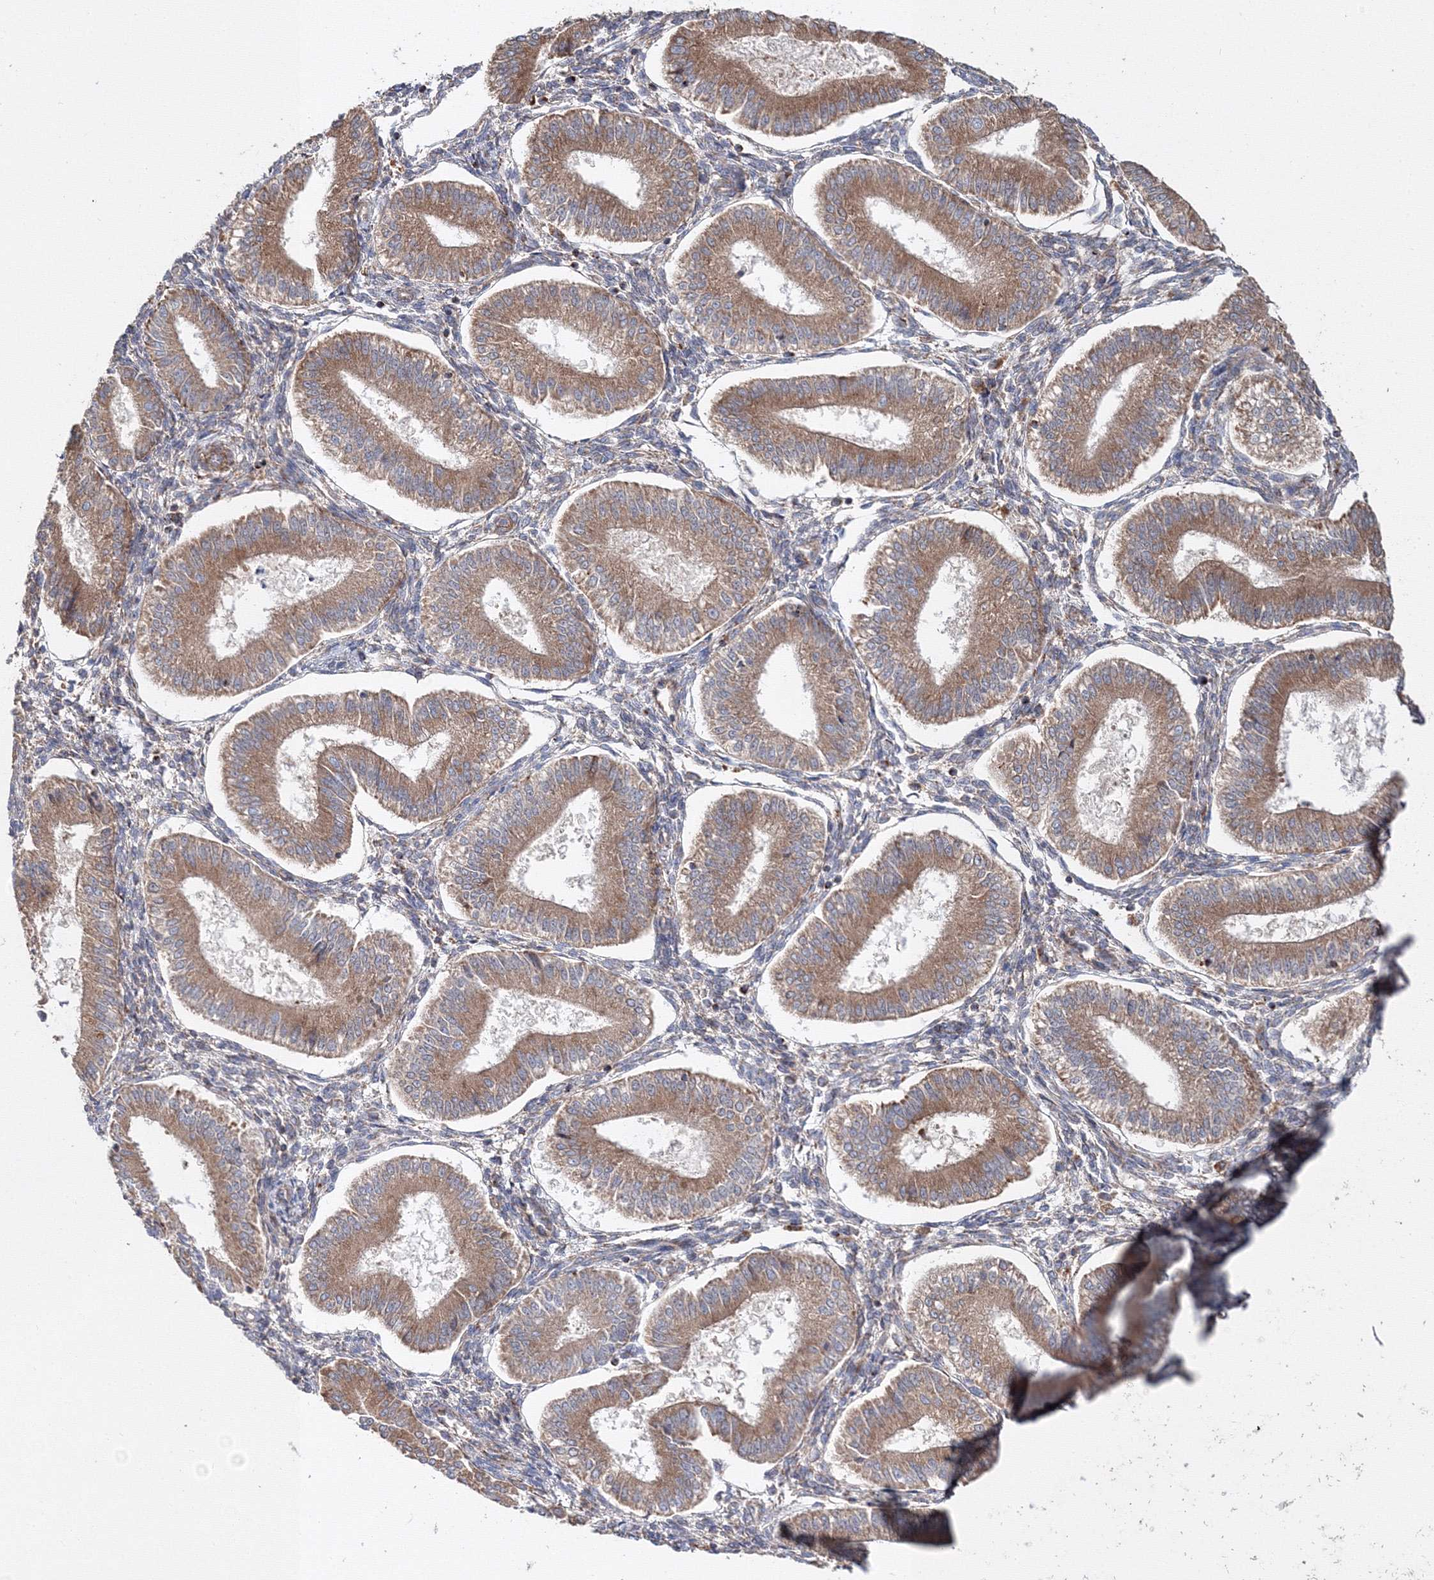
{"staining": {"intensity": "weak", "quantity": "25%-75%", "location": "cytoplasmic/membranous"}, "tissue": "endometrium", "cell_type": "Cells in endometrial stroma", "image_type": "normal", "snomed": [{"axis": "morphology", "description": "Normal tissue, NOS"}, {"axis": "topography", "description": "Endometrium"}], "caption": "Immunohistochemistry of normal endometrium displays low levels of weak cytoplasmic/membranous expression in about 25%-75% of cells in endometrial stroma. (DAB = brown stain, brightfield microscopy at high magnification).", "gene": "DDO", "patient": {"sex": "female", "age": 39}}